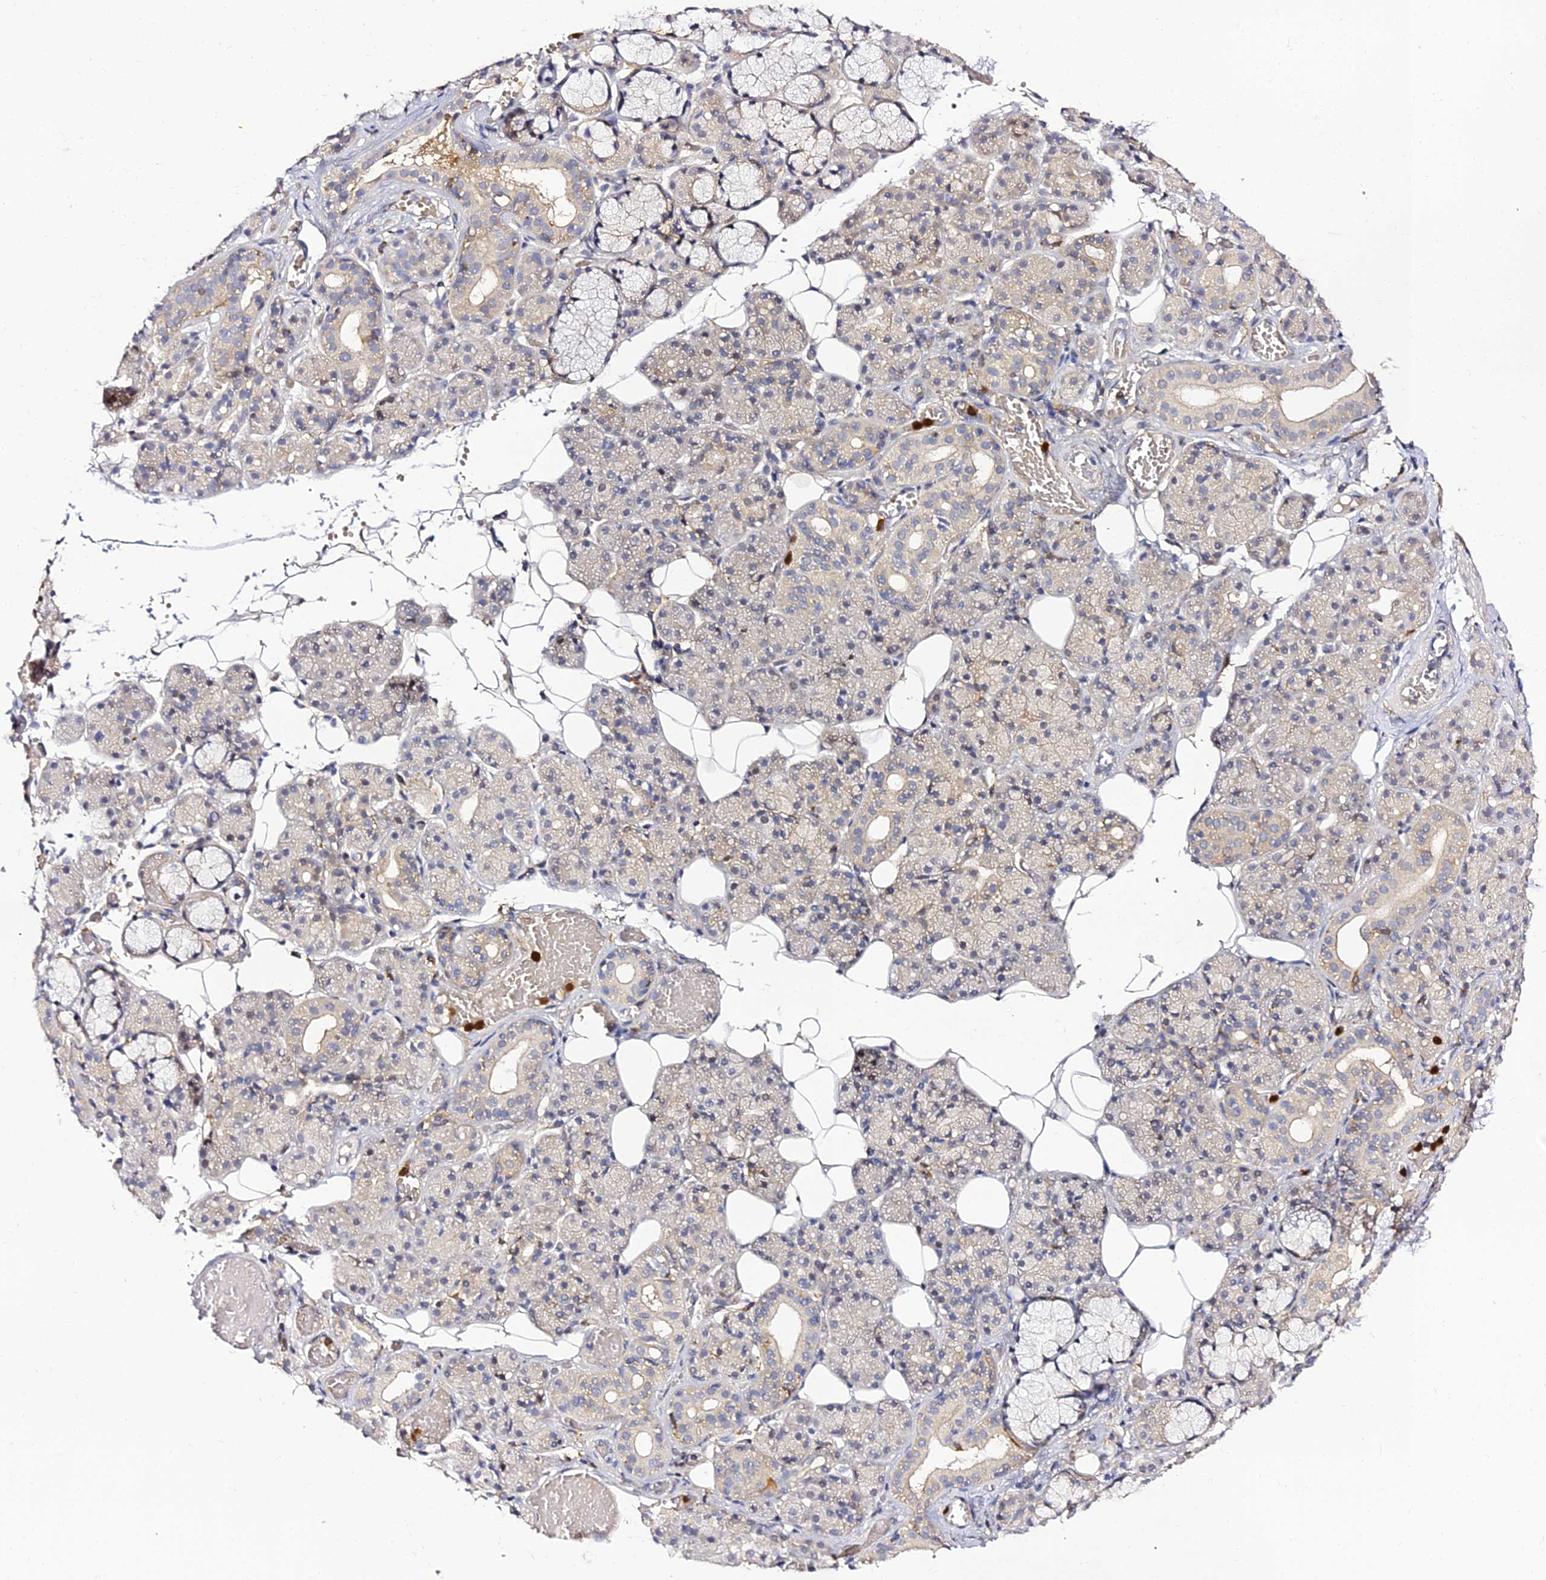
{"staining": {"intensity": "negative", "quantity": "none", "location": "none"}, "tissue": "salivary gland", "cell_type": "Glandular cells", "image_type": "normal", "snomed": [{"axis": "morphology", "description": "Normal tissue, NOS"}, {"axis": "topography", "description": "Salivary gland"}], "caption": "Immunohistochemistry histopathology image of normal salivary gland: salivary gland stained with DAB (3,3'-diaminobenzidine) demonstrates no significant protein positivity in glandular cells.", "gene": "IL4I1", "patient": {"sex": "male", "age": 63}}